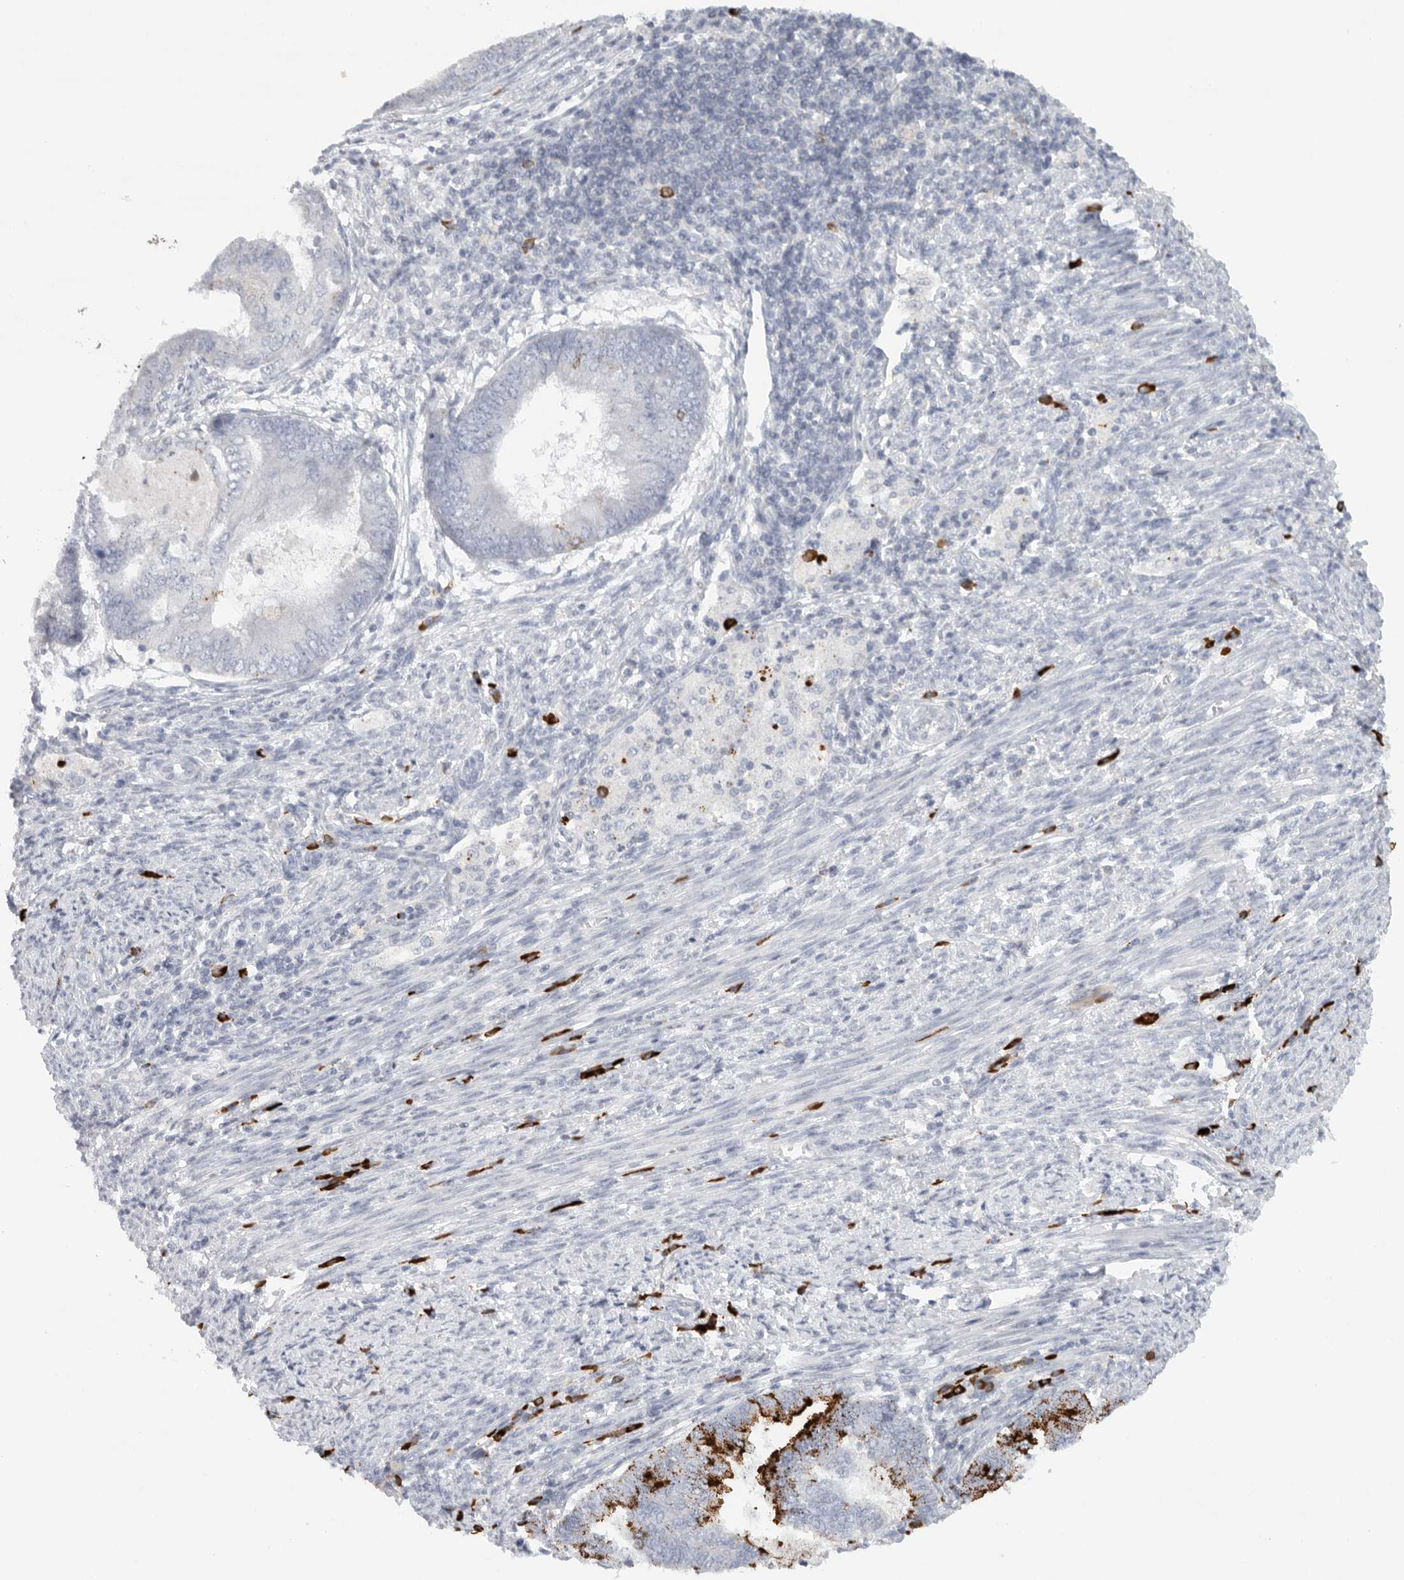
{"staining": {"intensity": "moderate", "quantity": "<25%", "location": "cytoplasmic/membranous"}, "tissue": "endometrial cancer", "cell_type": "Tumor cells", "image_type": "cancer", "snomed": [{"axis": "morphology", "description": "Polyp, NOS"}, {"axis": "morphology", "description": "Adenocarcinoma, NOS"}, {"axis": "morphology", "description": "Adenoma, NOS"}, {"axis": "topography", "description": "Endometrium"}], "caption": "Adenocarcinoma (endometrial) stained for a protein reveals moderate cytoplasmic/membranous positivity in tumor cells.", "gene": "TMEM69", "patient": {"sex": "female", "age": 79}}